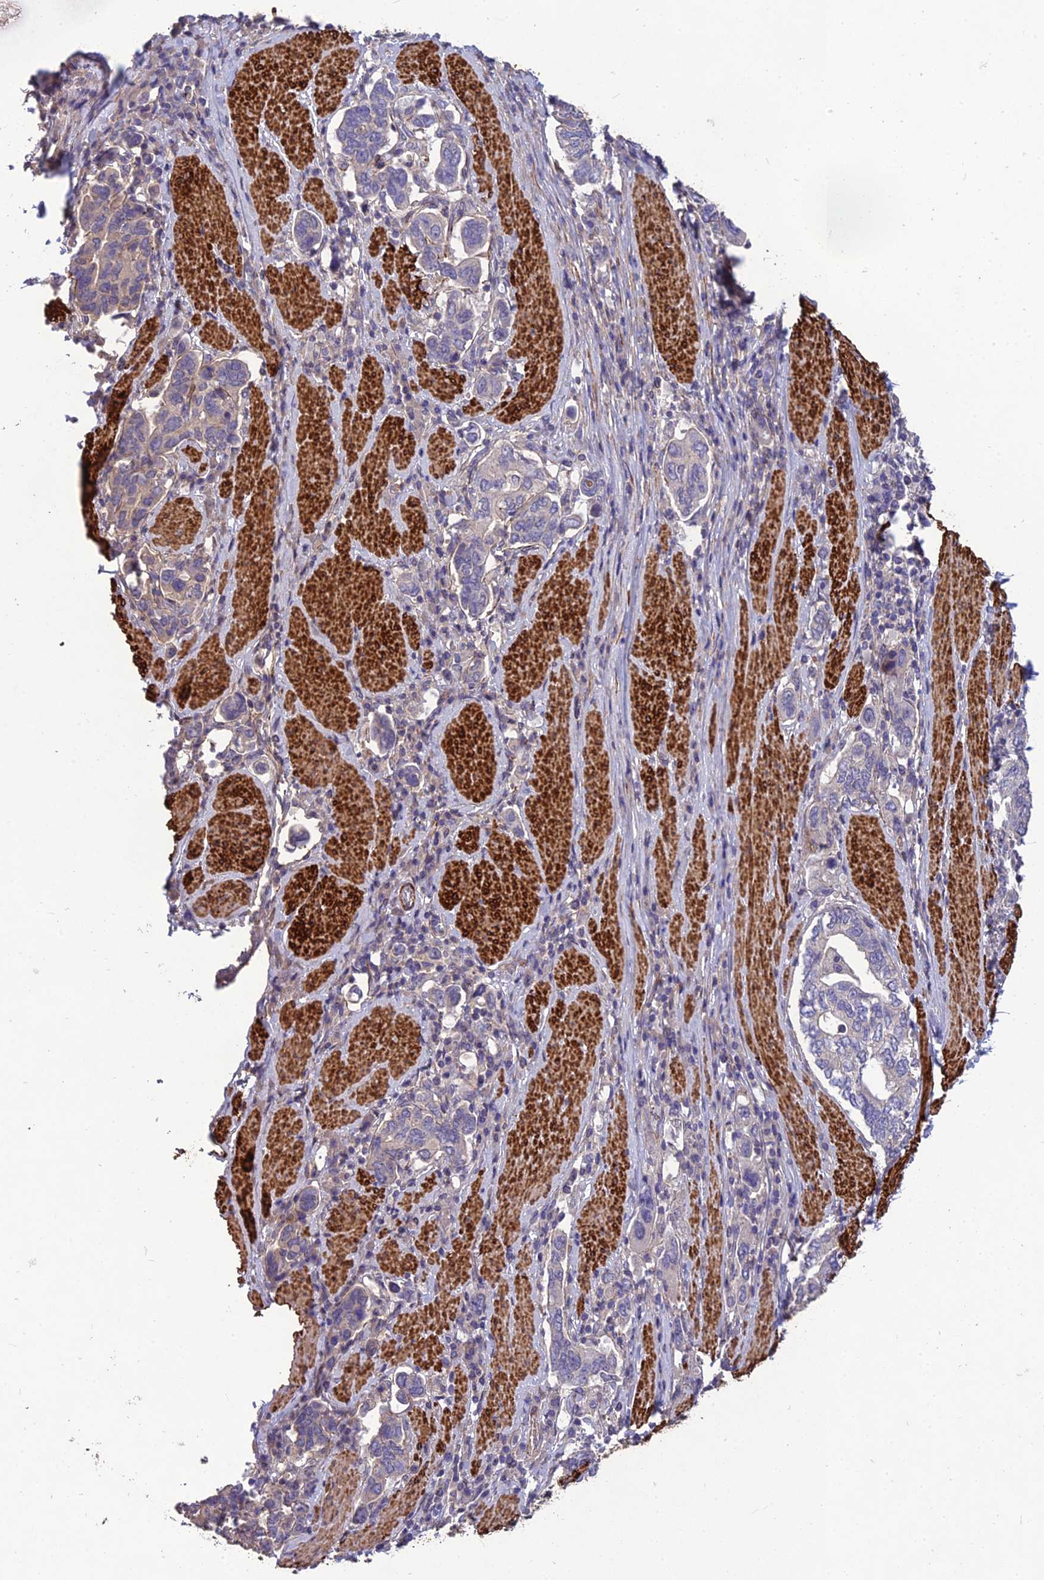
{"staining": {"intensity": "negative", "quantity": "none", "location": "none"}, "tissue": "stomach cancer", "cell_type": "Tumor cells", "image_type": "cancer", "snomed": [{"axis": "morphology", "description": "Adenocarcinoma, NOS"}, {"axis": "topography", "description": "Stomach, upper"}, {"axis": "topography", "description": "Stomach"}], "caption": "This is a image of IHC staining of stomach adenocarcinoma, which shows no expression in tumor cells.", "gene": "CLUH", "patient": {"sex": "male", "age": 62}}